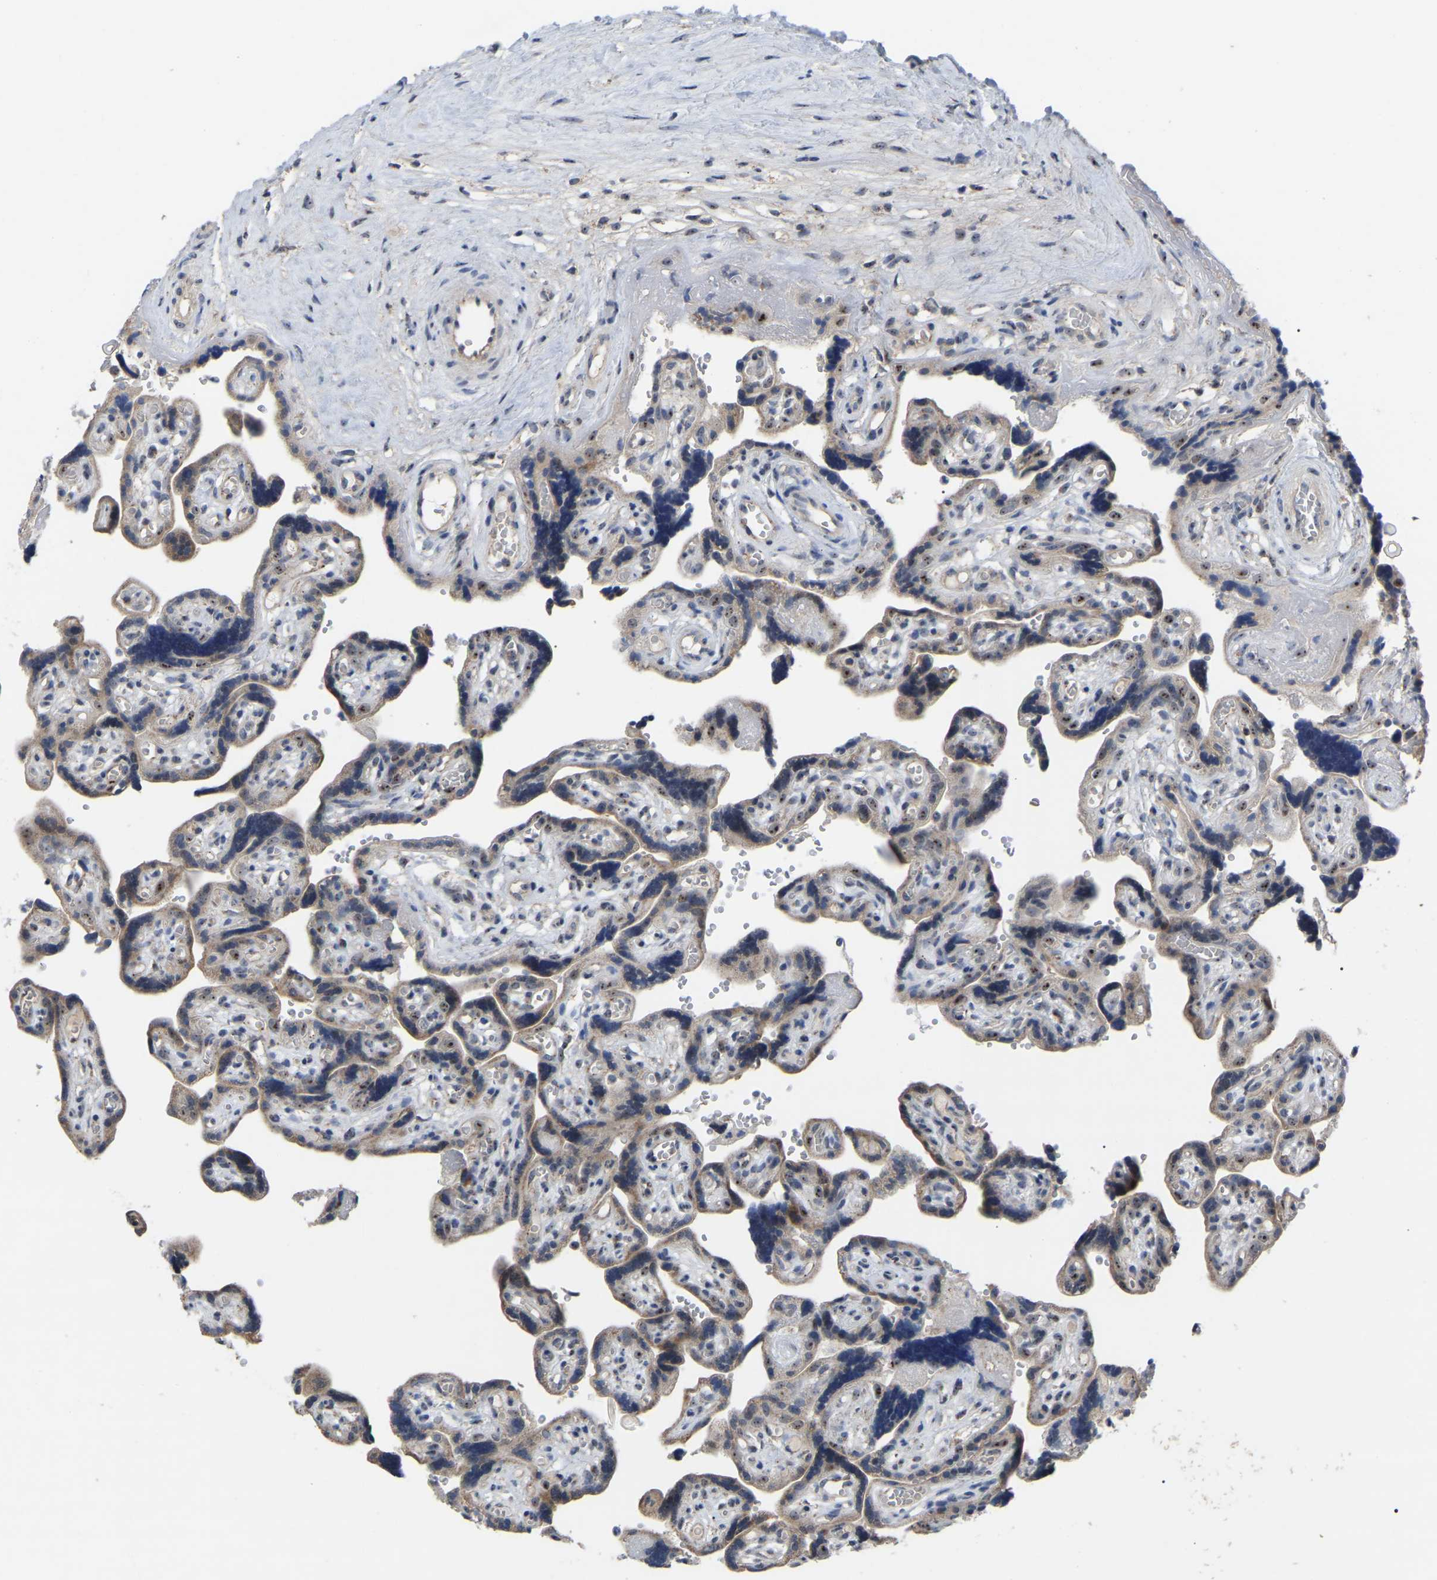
{"staining": {"intensity": "strong", "quantity": ">75%", "location": "nuclear"}, "tissue": "placenta", "cell_type": "Decidual cells", "image_type": "normal", "snomed": [{"axis": "morphology", "description": "Normal tissue, NOS"}, {"axis": "topography", "description": "Placenta"}], "caption": "Decidual cells demonstrate strong nuclear staining in approximately >75% of cells in unremarkable placenta. (brown staining indicates protein expression, while blue staining denotes nuclei).", "gene": "NOP53", "patient": {"sex": "female", "age": 30}}